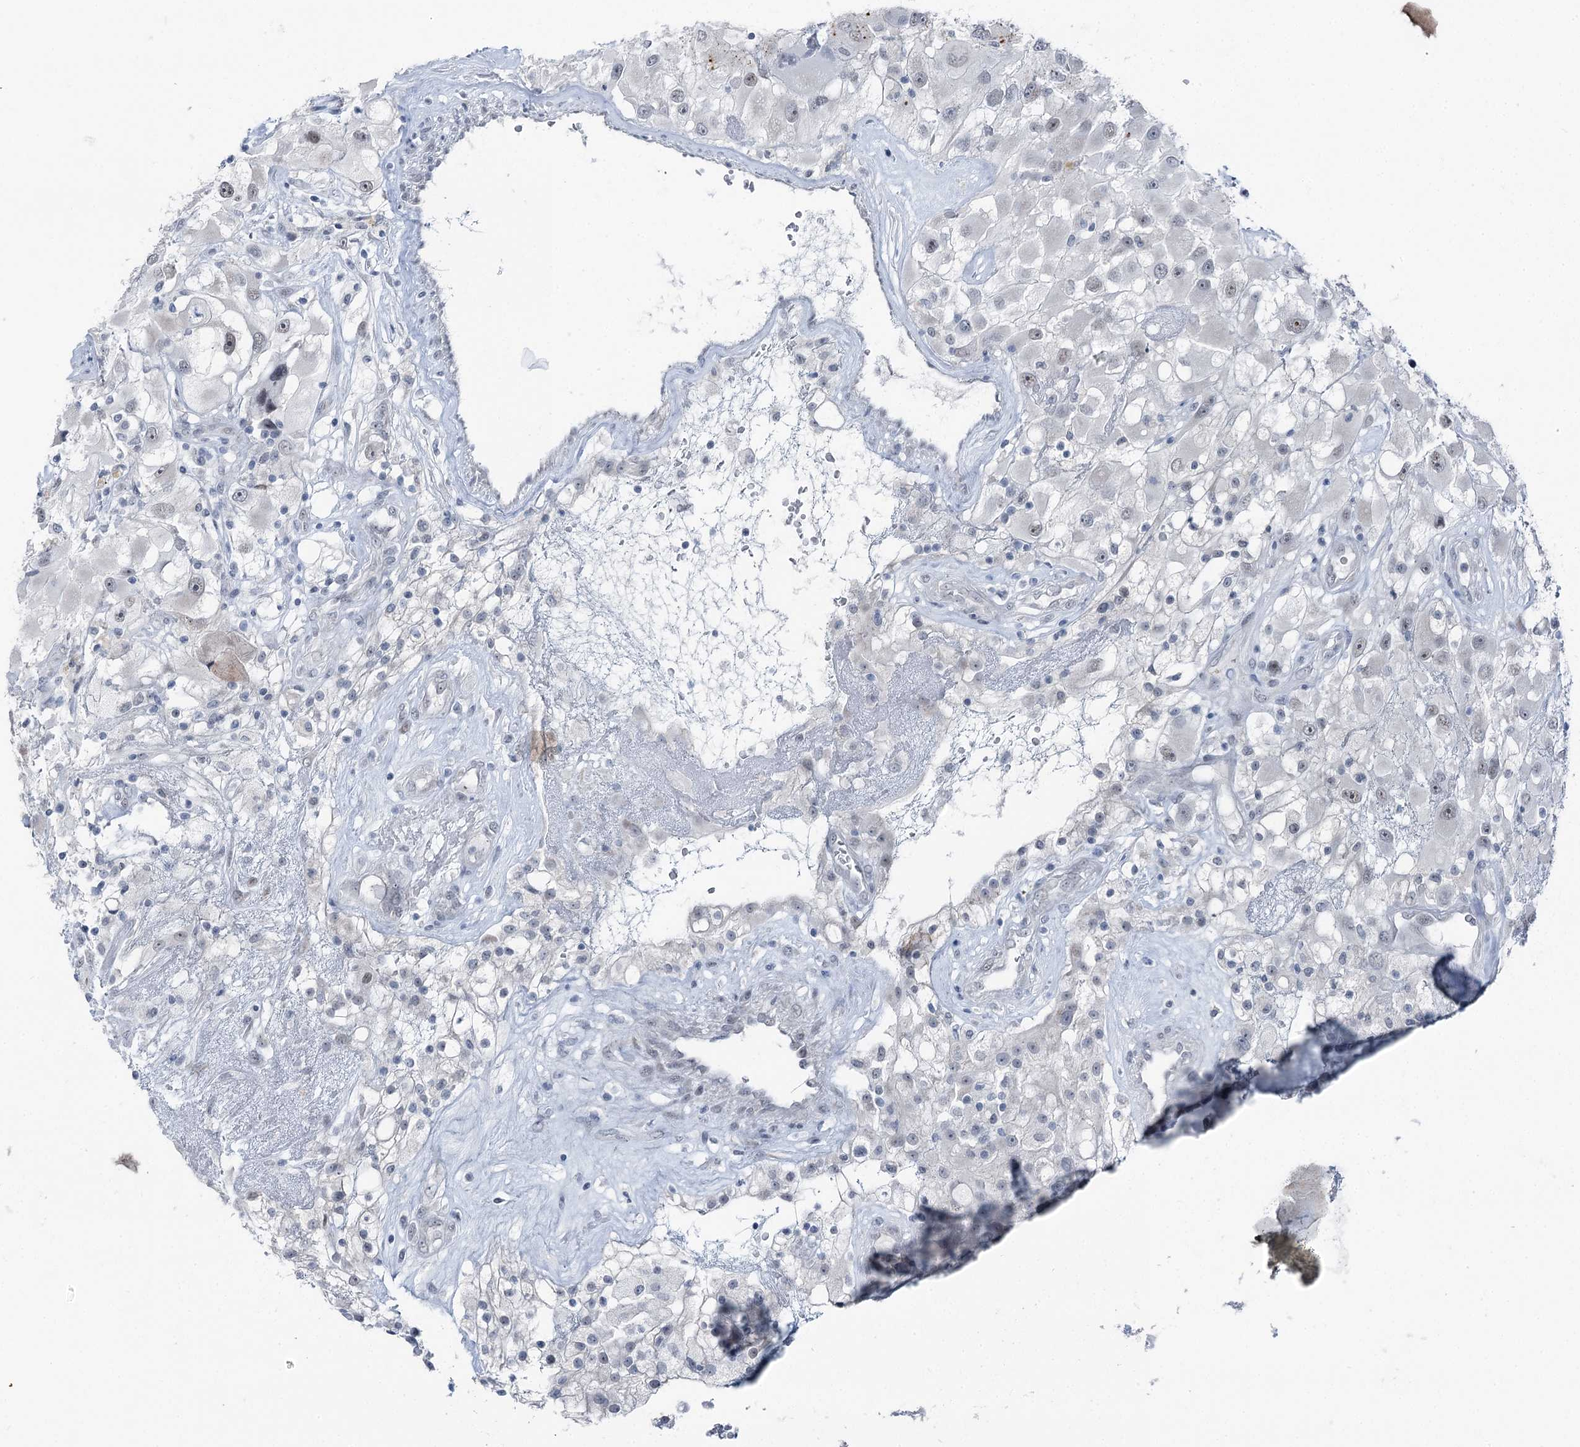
{"staining": {"intensity": "negative", "quantity": "none", "location": "none"}, "tissue": "renal cancer", "cell_type": "Tumor cells", "image_type": "cancer", "snomed": [{"axis": "morphology", "description": "Adenocarcinoma, NOS"}, {"axis": "topography", "description": "Kidney"}], "caption": "A micrograph of human adenocarcinoma (renal) is negative for staining in tumor cells.", "gene": "STEEP1", "patient": {"sex": "female", "age": 52}}